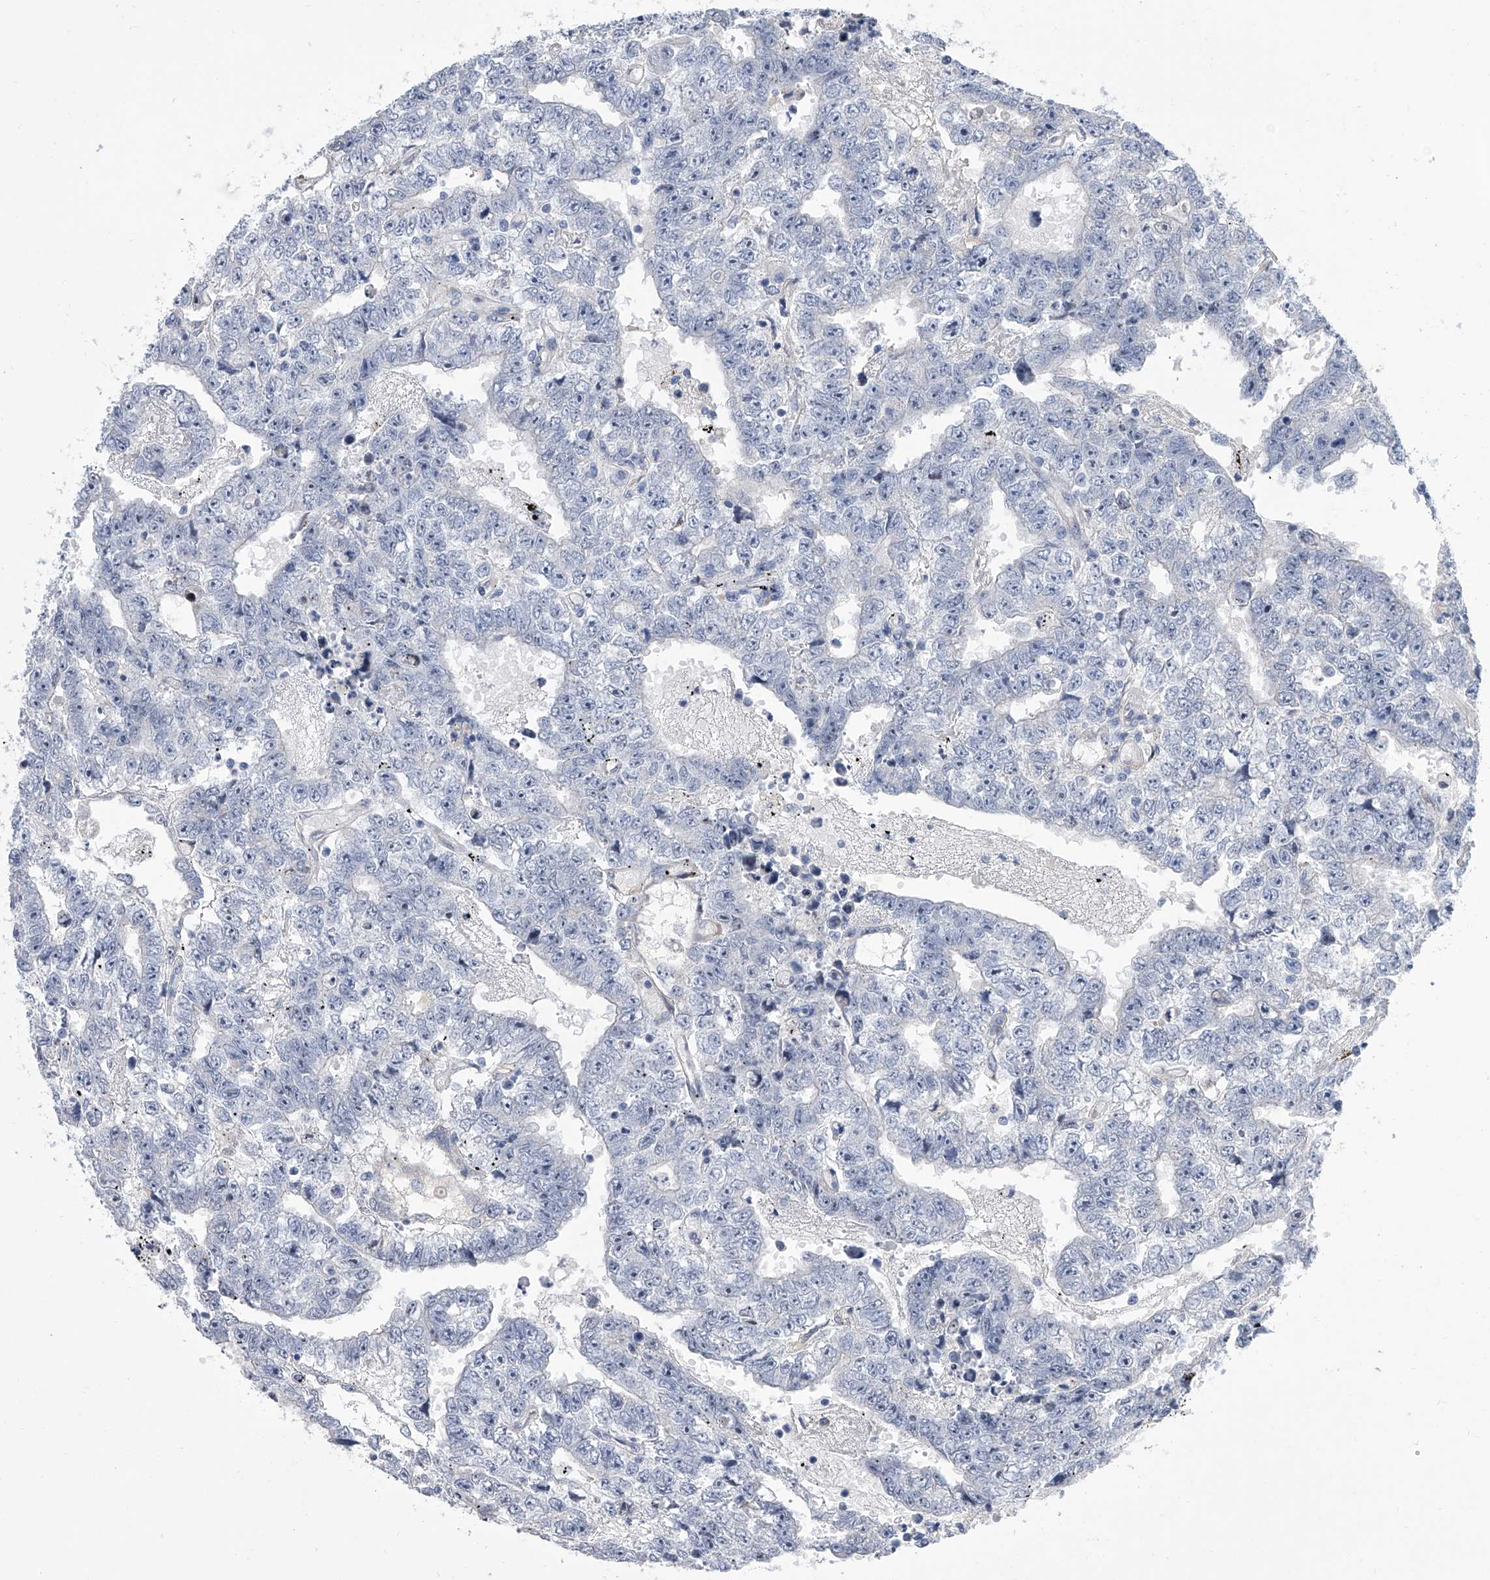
{"staining": {"intensity": "negative", "quantity": "none", "location": "none"}, "tissue": "testis cancer", "cell_type": "Tumor cells", "image_type": "cancer", "snomed": [{"axis": "morphology", "description": "Carcinoma, Embryonal, NOS"}, {"axis": "topography", "description": "Testis"}], "caption": "Immunohistochemical staining of human testis cancer displays no significant expression in tumor cells. (DAB (3,3'-diaminobenzidine) immunohistochemistry (IHC) visualized using brightfield microscopy, high magnification).", "gene": "ALG14", "patient": {"sex": "male", "age": 25}}